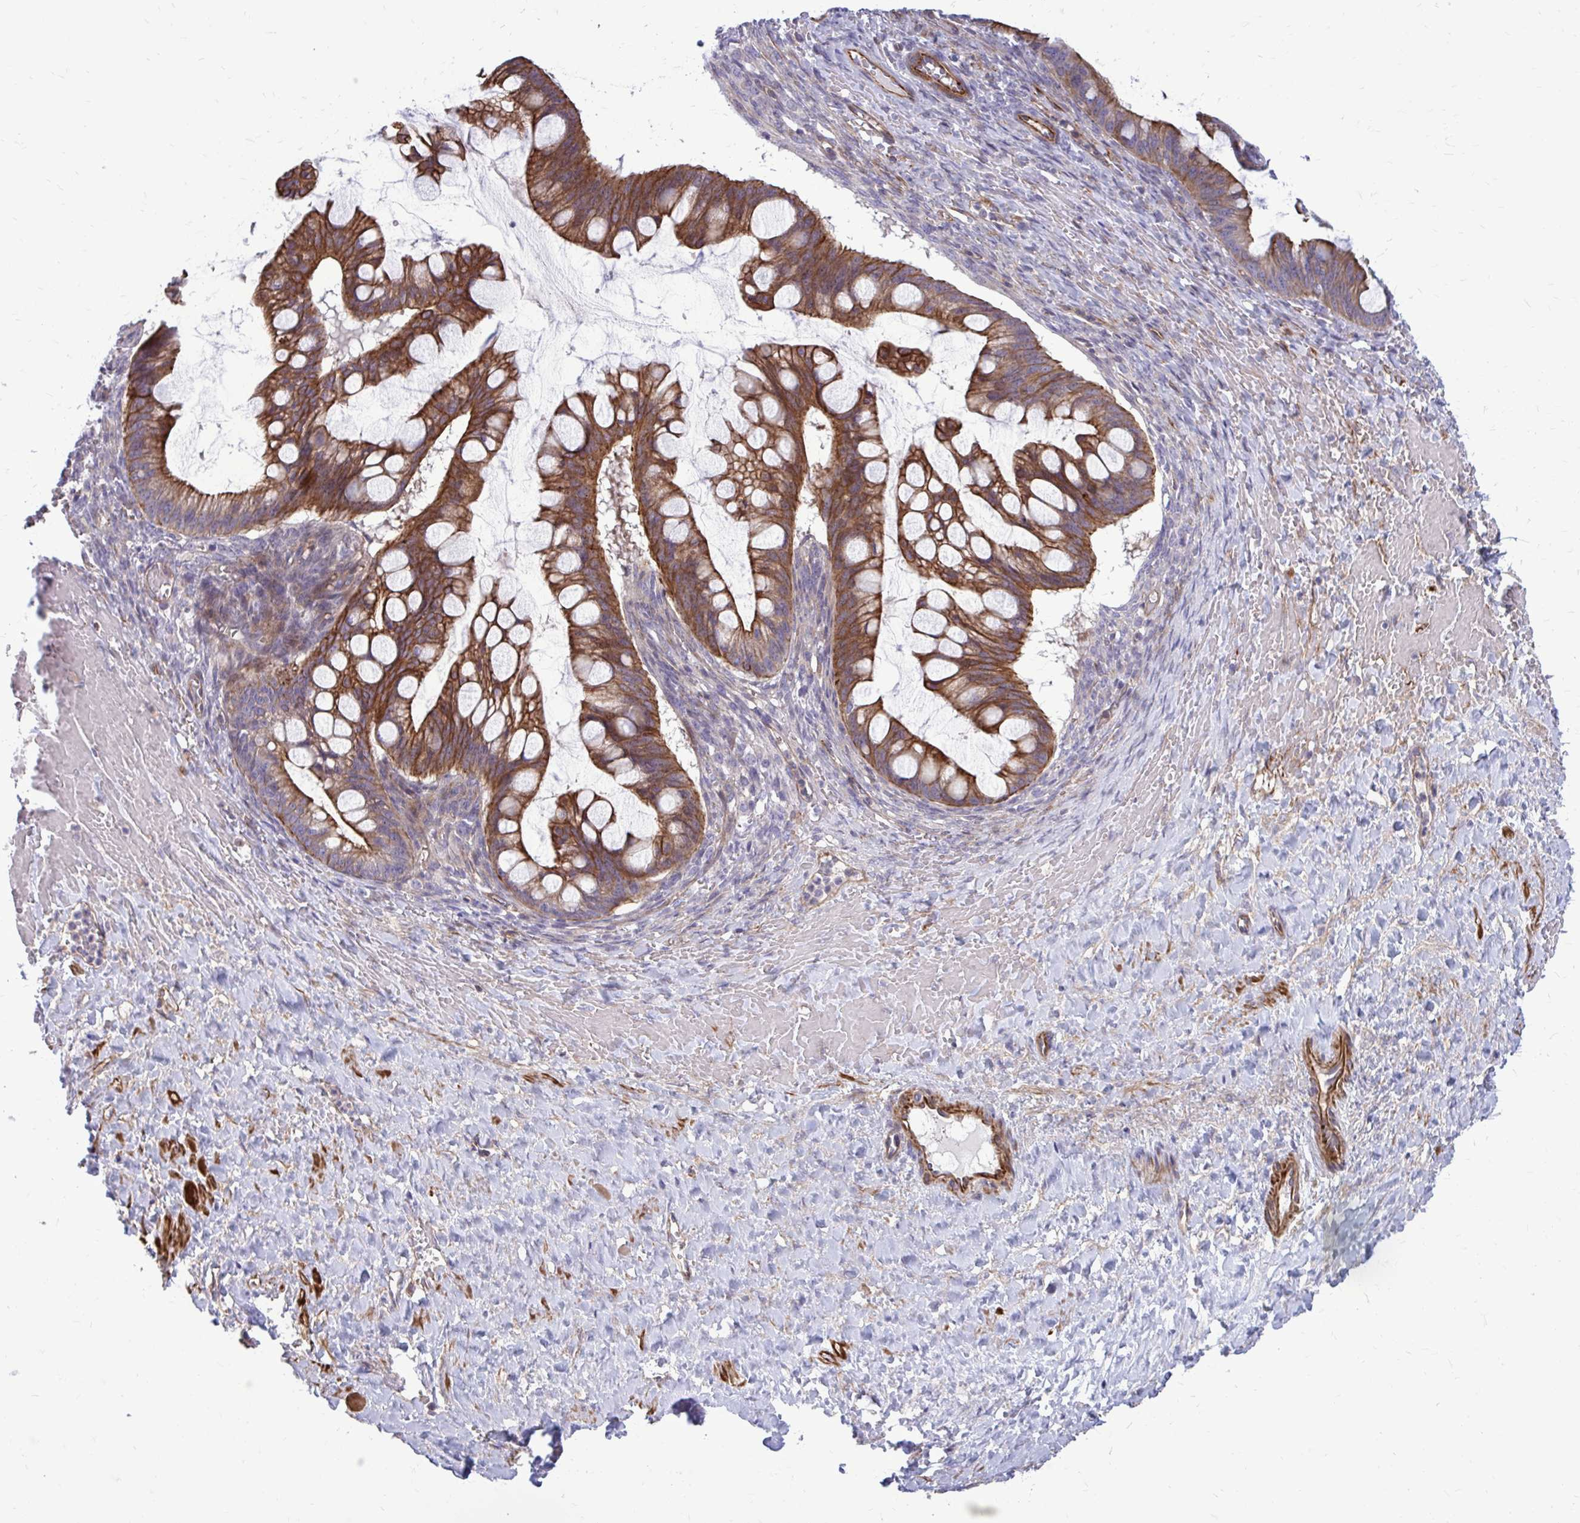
{"staining": {"intensity": "strong", "quantity": ">75%", "location": "cytoplasmic/membranous"}, "tissue": "ovarian cancer", "cell_type": "Tumor cells", "image_type": "cancer", "snomed": [{"axis": "morphology", "description": "Cystadenocarcinoma, mucinous, NOS"}, {"axis": "topography", "description": "Ovary"}], "caption": "Immunohistochemistry of human ovarian cancer exhibits high levels of strong cytoplasmic/membranous expression in about >75% of tumor cells.", "gene": "FAP", "patient": {"sex": "female", "age": 73}}